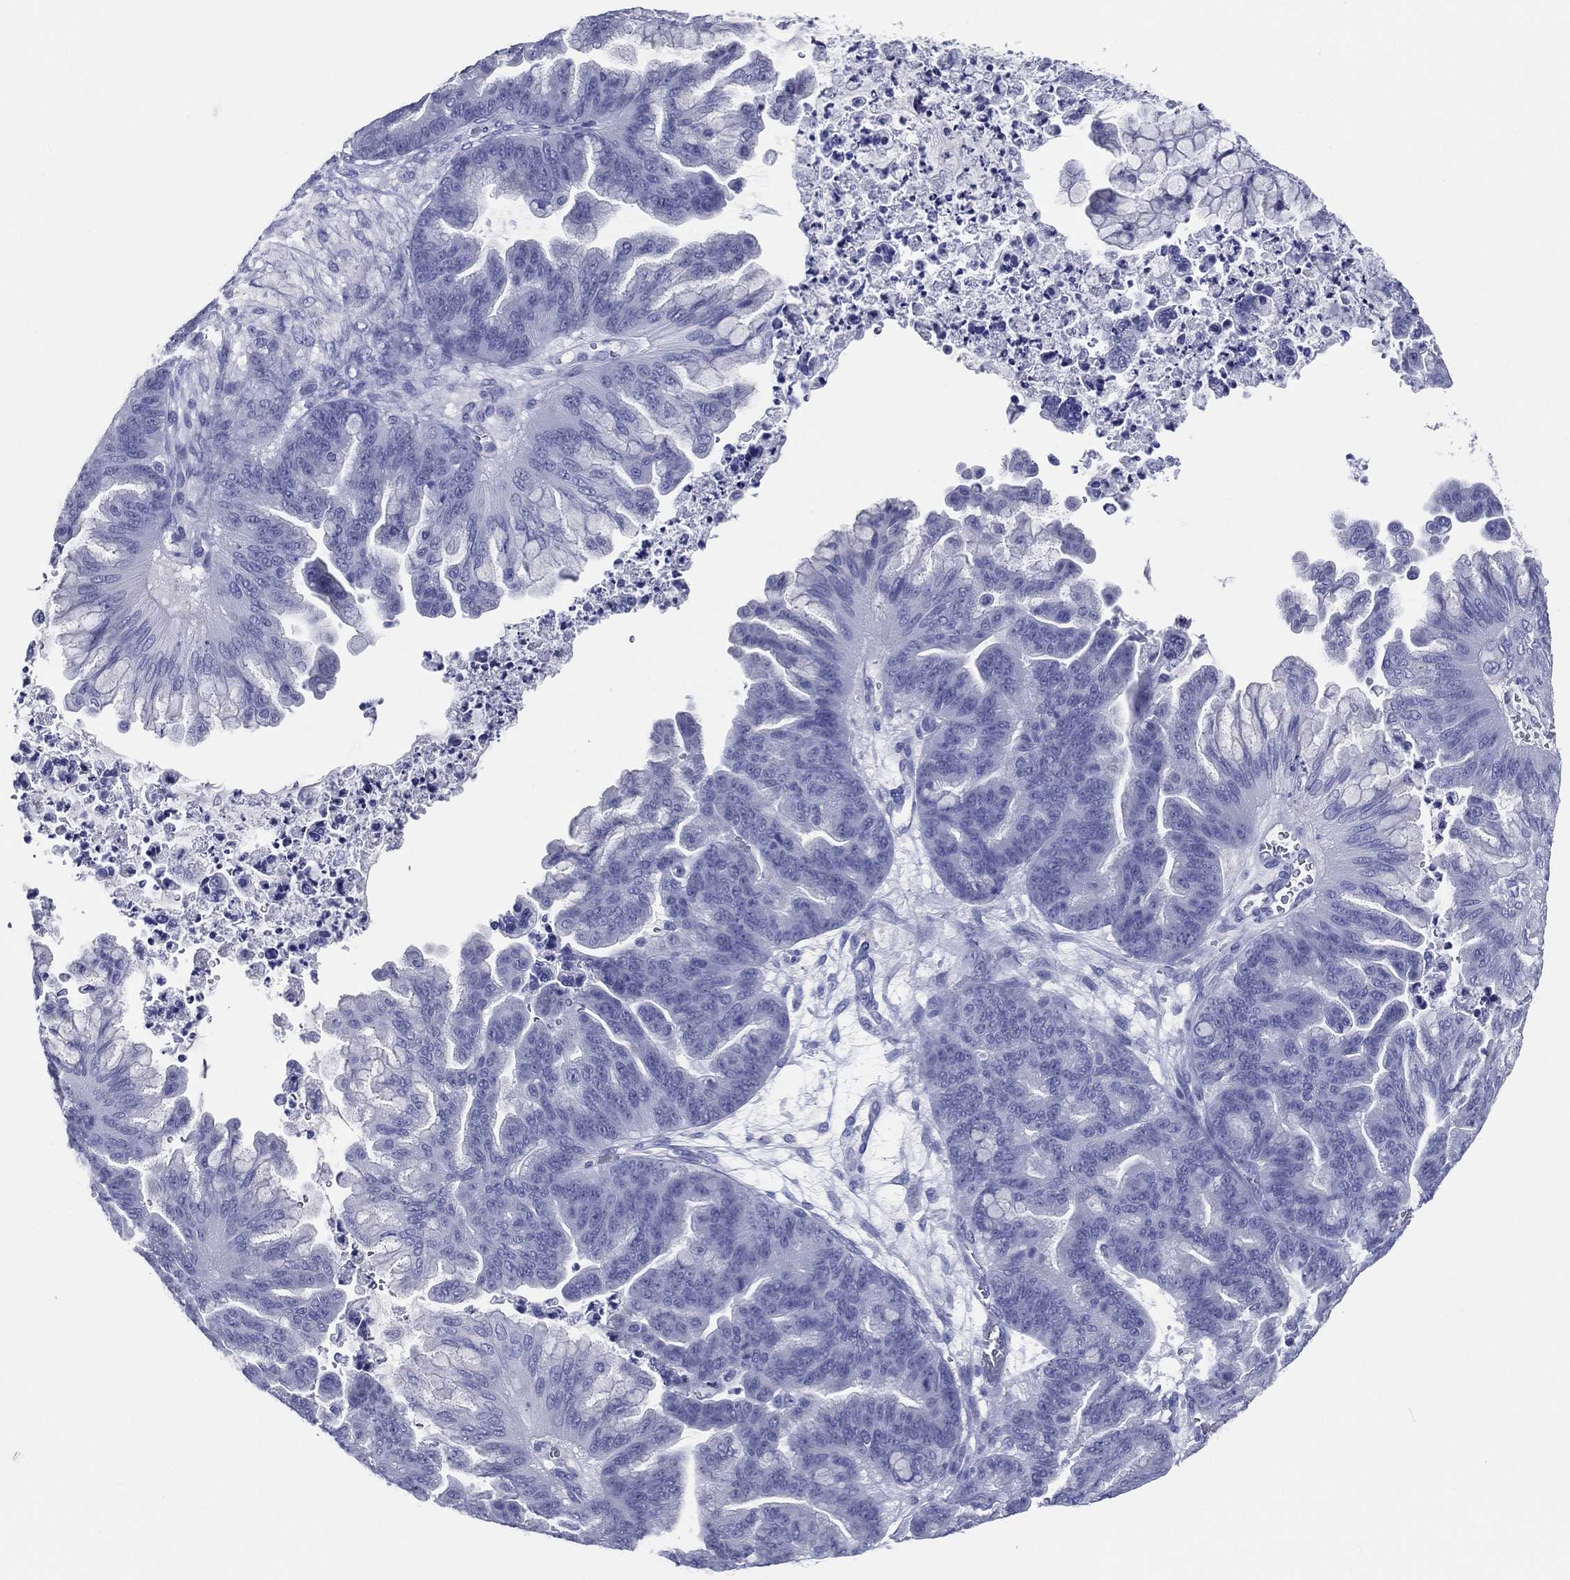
{"staining": {"intensity": "negative", "quantity": "none", "location": "none"}, "tissue": "ovarian cancer", "cell_type": "Tumor cells", "image_type": "cancer", "snomed": [{"axis": "morphology", "description": "Cystadenocarcinoma, mucinous, NOS"}, {"axis": "topography", "description": "Ovary"}], "caption": "Immunohistochemistry of ovarian cancer (mucinous cystadenocarcinoma) displays no positivity in tumor cells.", "gene": "TFAP2A", "patient": {"sex": "female", "age": 67}}